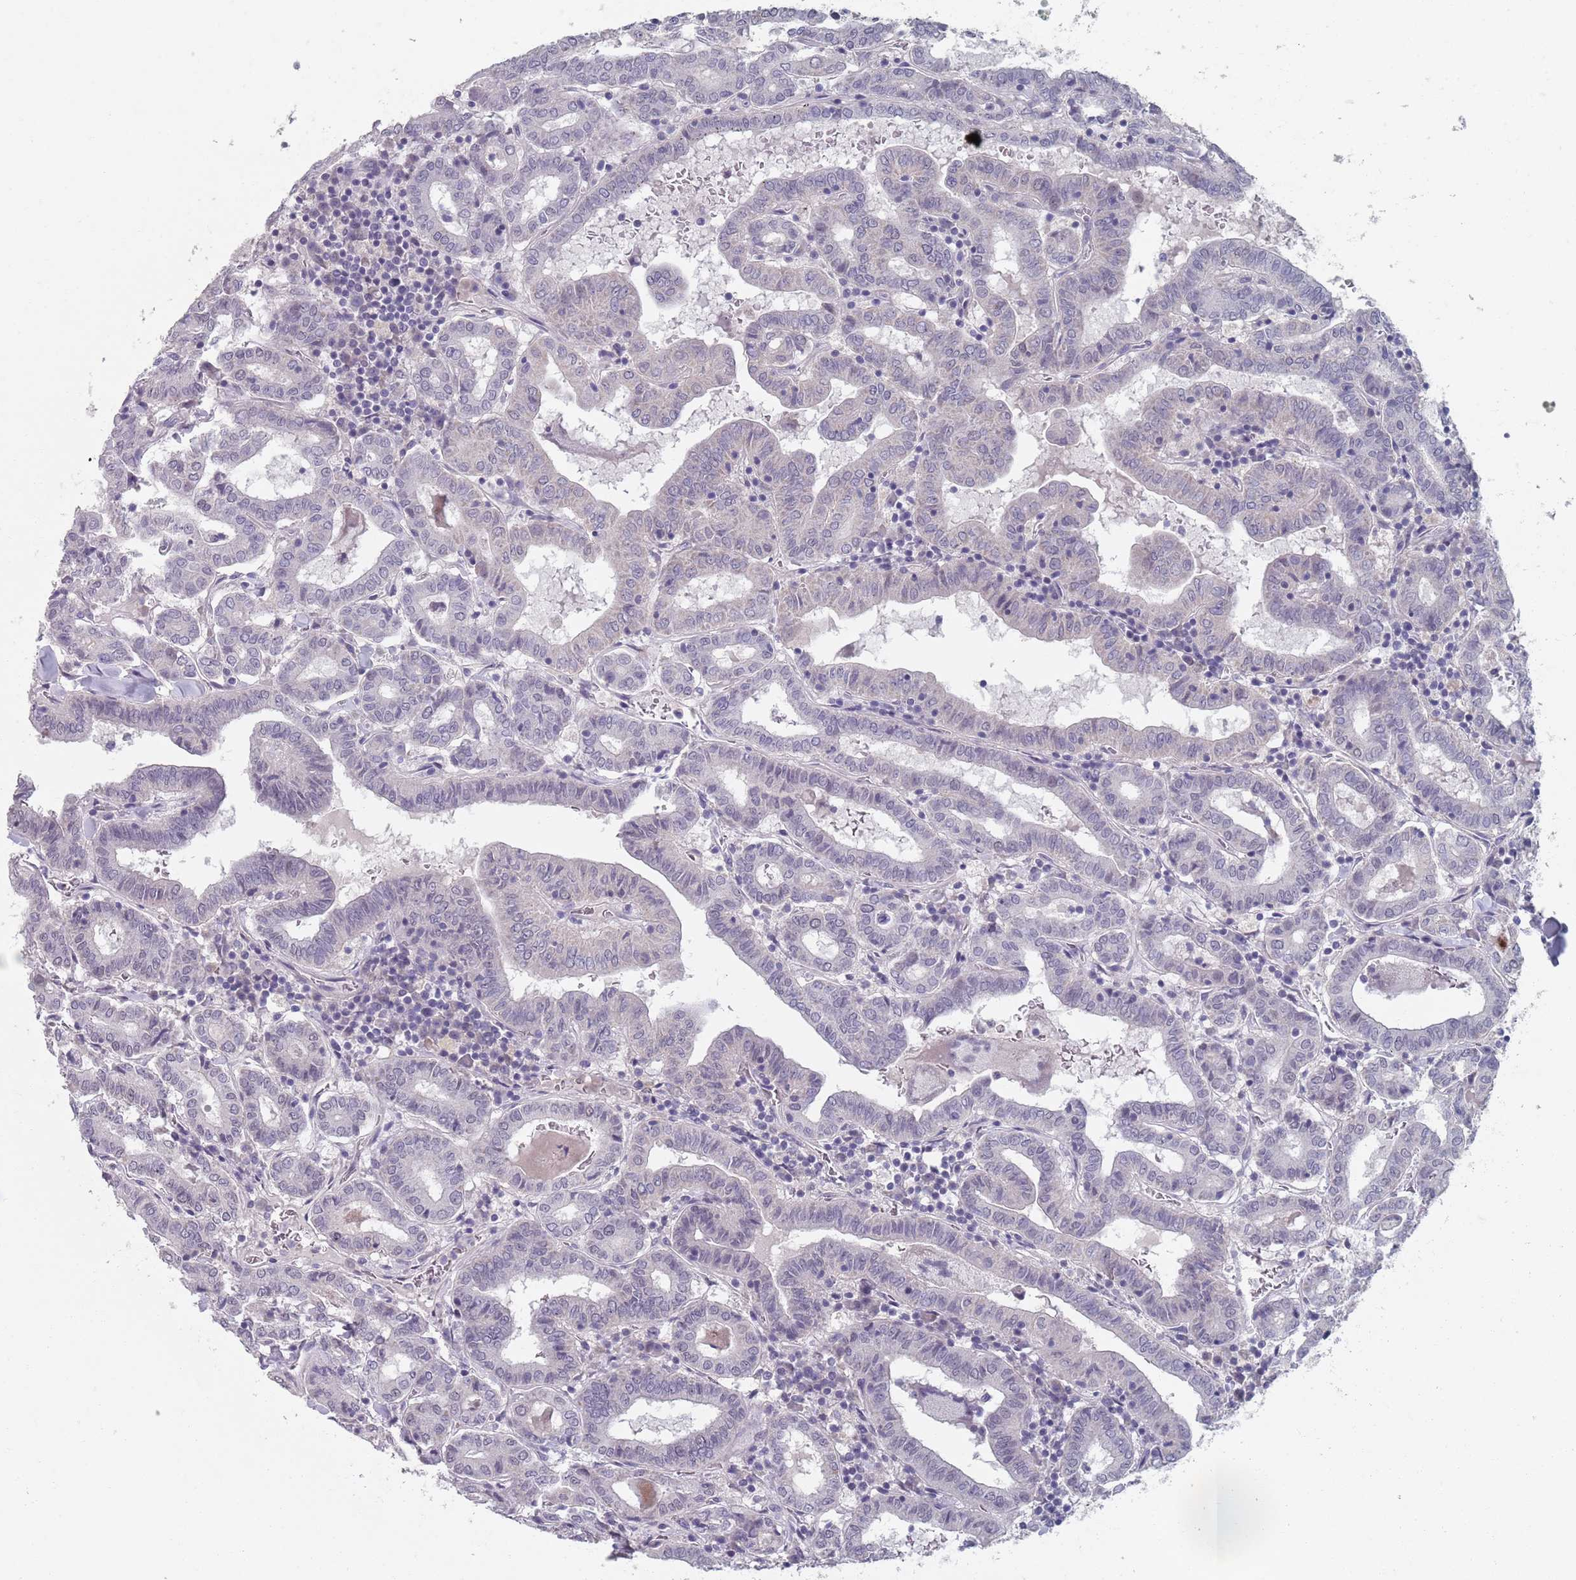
{"staining": {"intensity": "negative", "quantity": "none", "location": "none"}, "tissue": "thyroid cancer", "cell_type": "Tumor cells", "image_type": "cancer", "snomed": [{"axis": "morphology", "description": "Papillary adenocarcinoma, NOS"}, {"axis": "topography", "description": "Thyroid gland"}], "caption": "This is an immunohistochemistry photomicrograph of thyroid cancer (papillary adenocarcinoma). There is no positivity in tumor cells.", "gene": "SAMD1", "patient": {"sex": "female", "age": 72}}